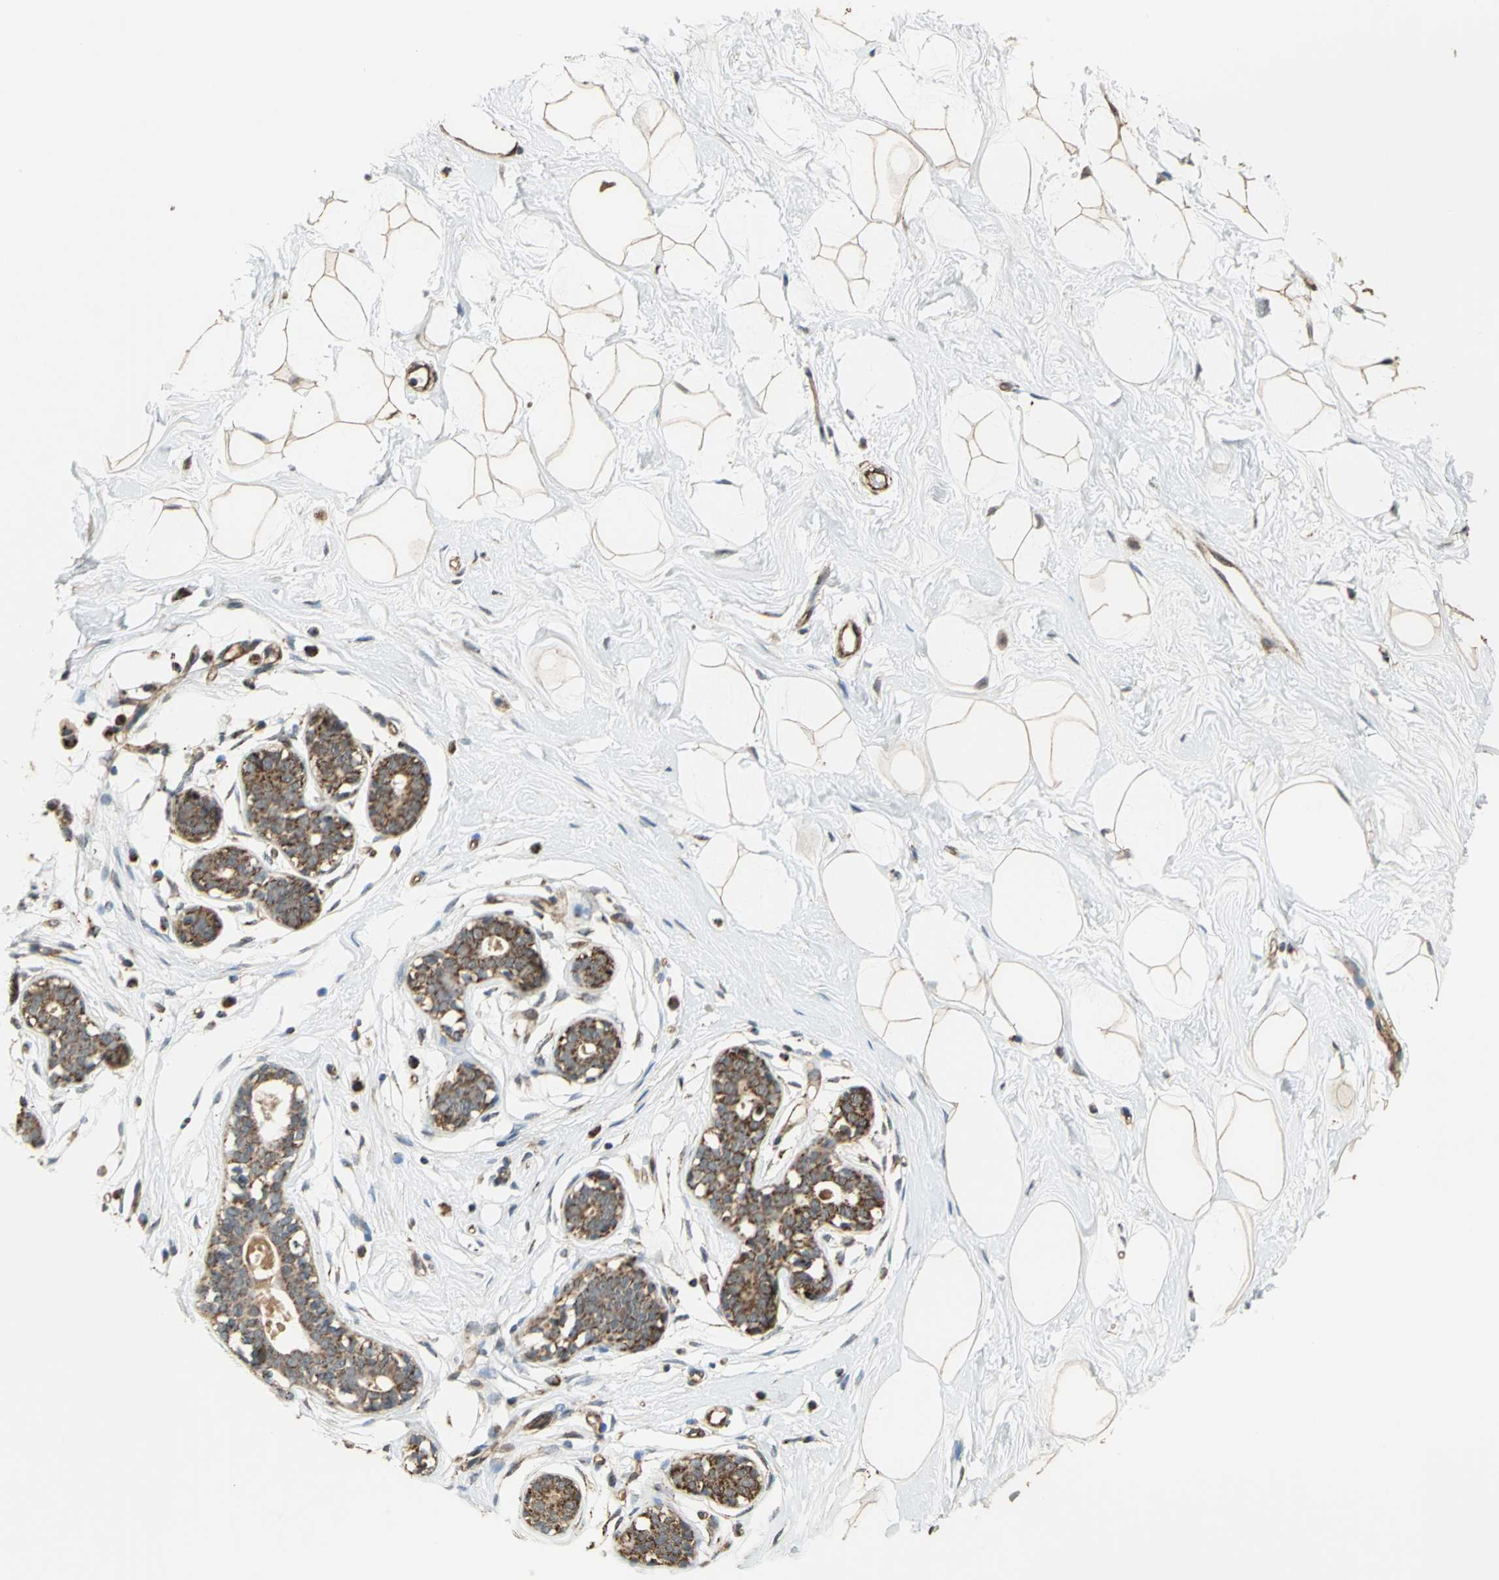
{"staining": {"intensity": "weak", "quantity": ">75%", "location": "cytoplasmic/membranous"}, "tissue": "breast", "cell_type": "Adipocytes", "image_type": "normal", "snomed": [{"axis": "morphology", "description": "Normal tissue, NOS"}, {"axis": "topography", "description": "Breast"}], "caption": "IHC image of normal breast stained for a protein (brown), which displays low levels of weak cytoplasmic/membranous expression in about >75% of adipocytes.", "gene": "MRPS22", "patient": {"sex": "female", "age": 23}}